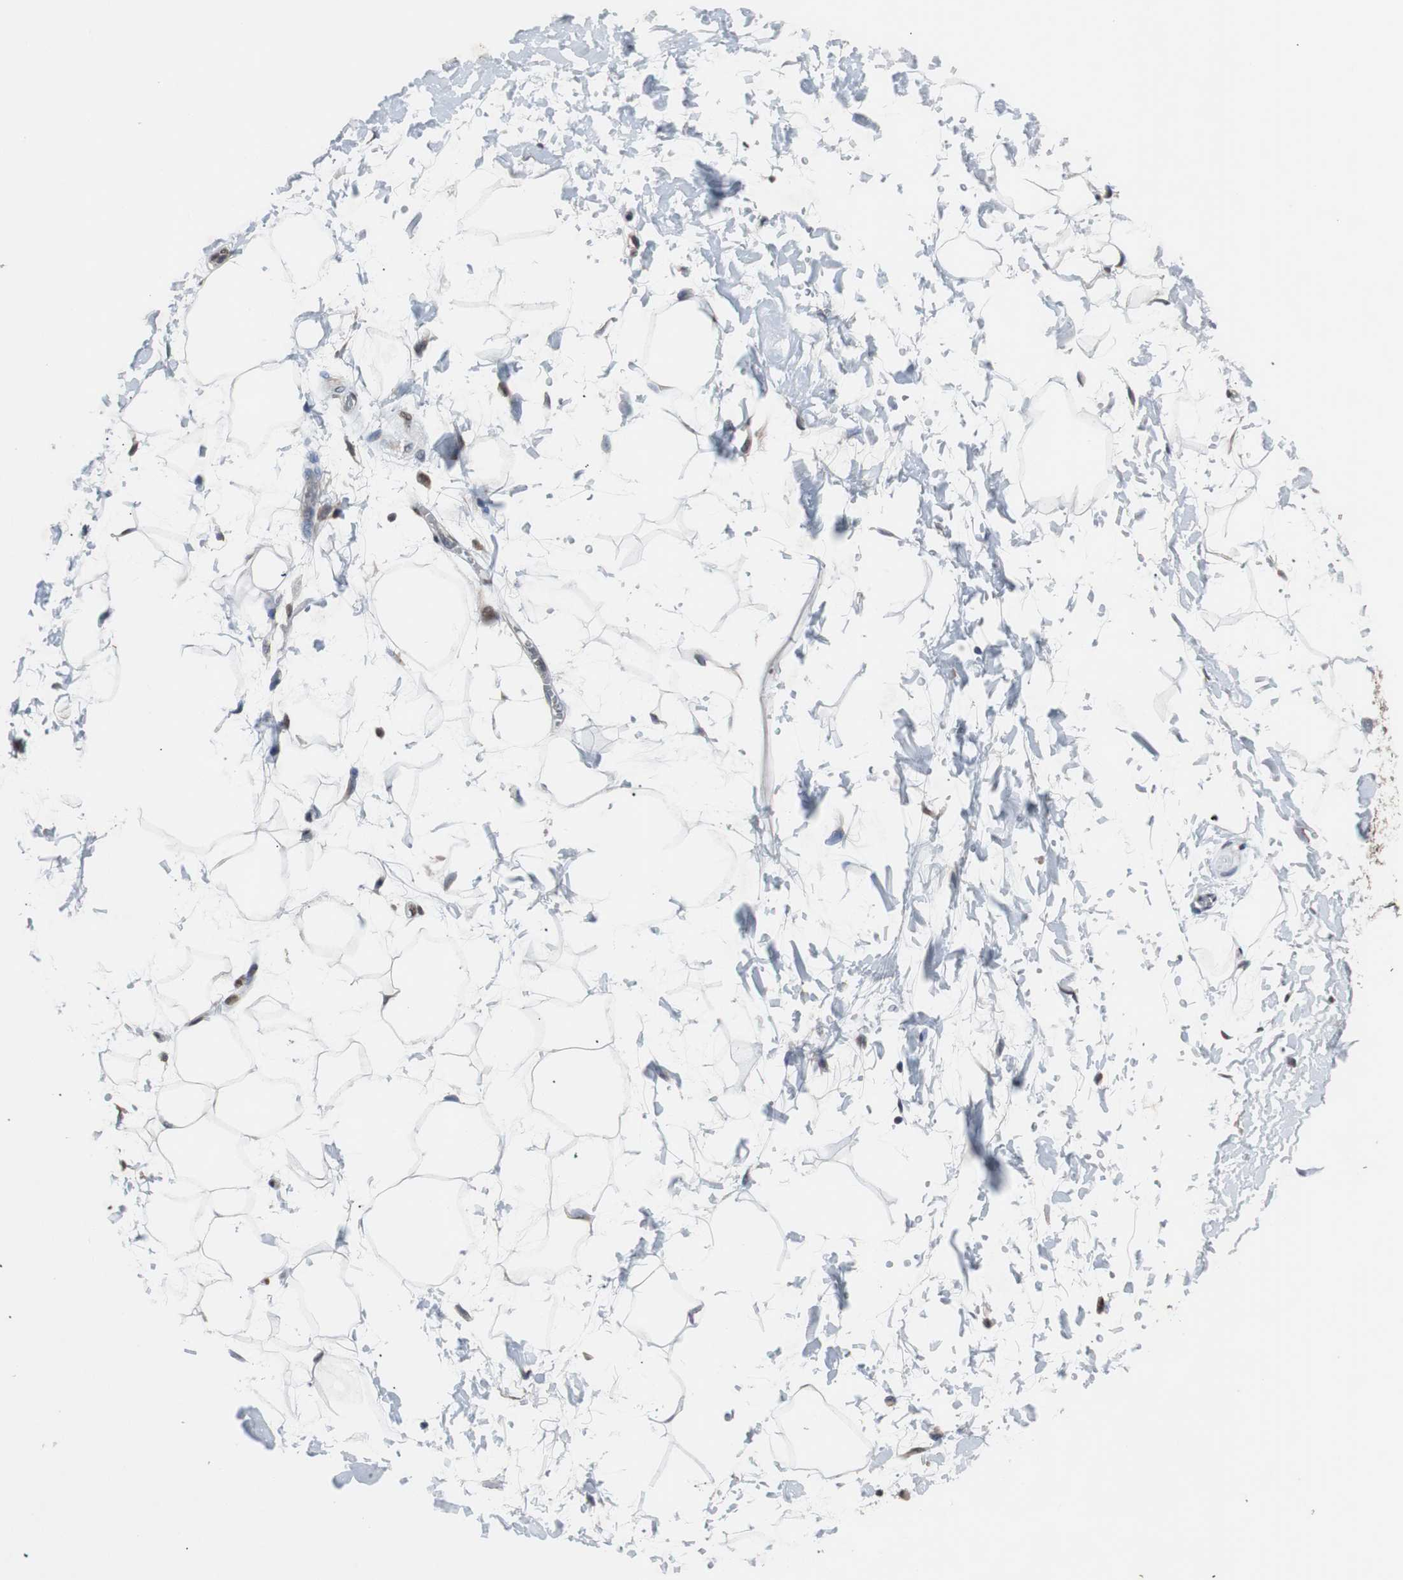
{"staining": {"intensity": "negative", "quantity": "none", "location": "none"}, "tissue": "adipose tissue", "cell_type": "Adipocytes", "image_type": "normal", "snomed": [{"axis": "morphology", "description": "Normal tissue, NOS"}, {"axis": "topography", "description": "Soft tissue"}], "caption": "Immunohistochemical staining of unremarkable adipose tissue displays no significant staining in adipocytes.", "gene": "MED27", "patient": {"sex": "male", "age": 72}}